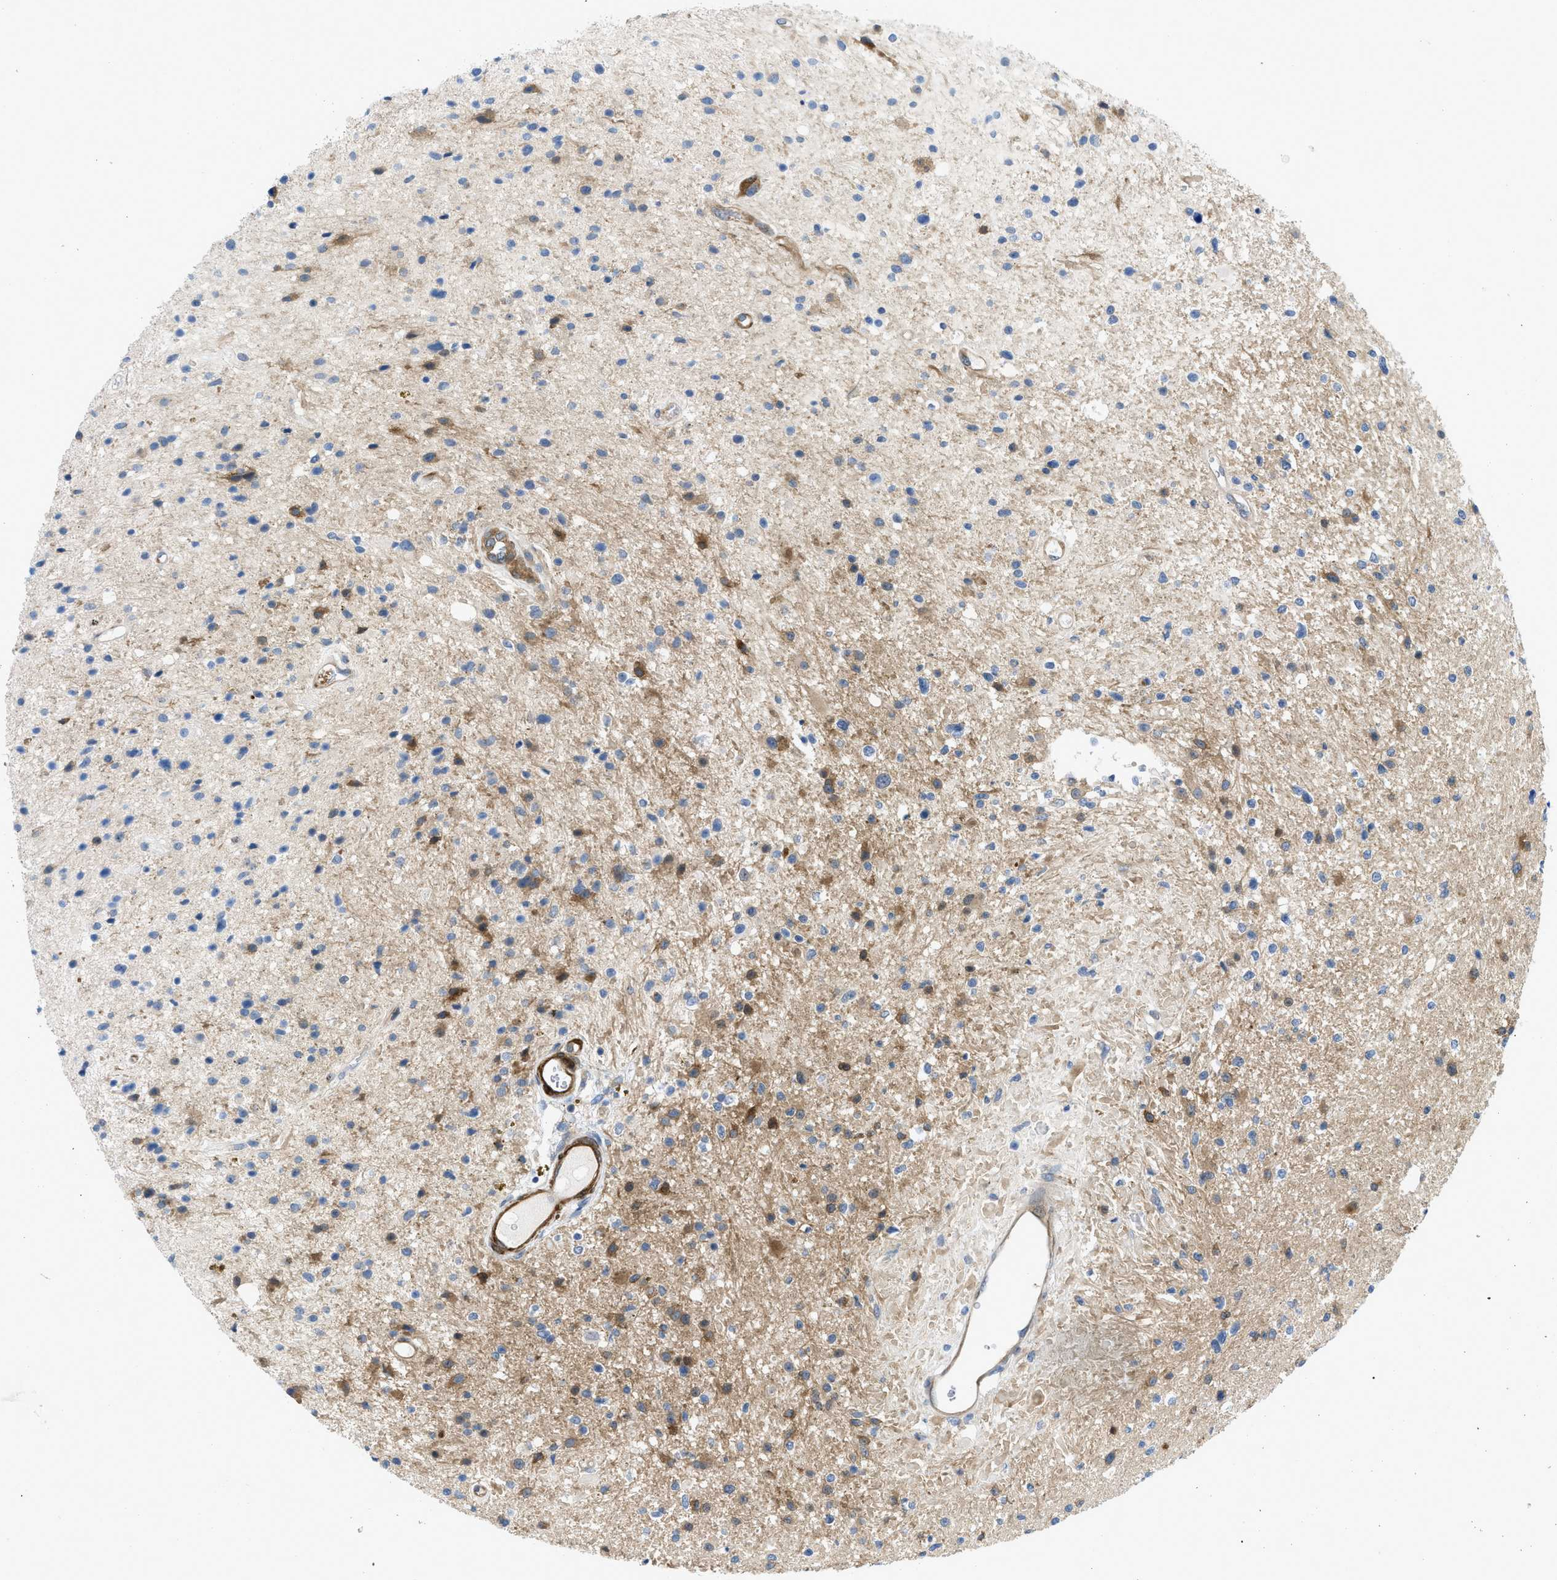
{"staining": {"intensity": "moderate", "quantity": "<25%", "location": "cytoplasmic/membranous"}, "tissue": "glioma", "cell_type": "Tumor cells", "image_type": "cancer", "snomed": [{"axis": "morphology", "description": "Glioma, malignant, High grade"}, {"axis": "topography", "description": "Brain"}], "caption": "There is low levels of moderate cytoplasmic/membranous expression in tumor cells of malignant glioma (high-grade), as demonstrated by immunohistochemical staining (brown color).", "gene": "PDLIM5", "patient": {"sex": "male", "age": 33}}